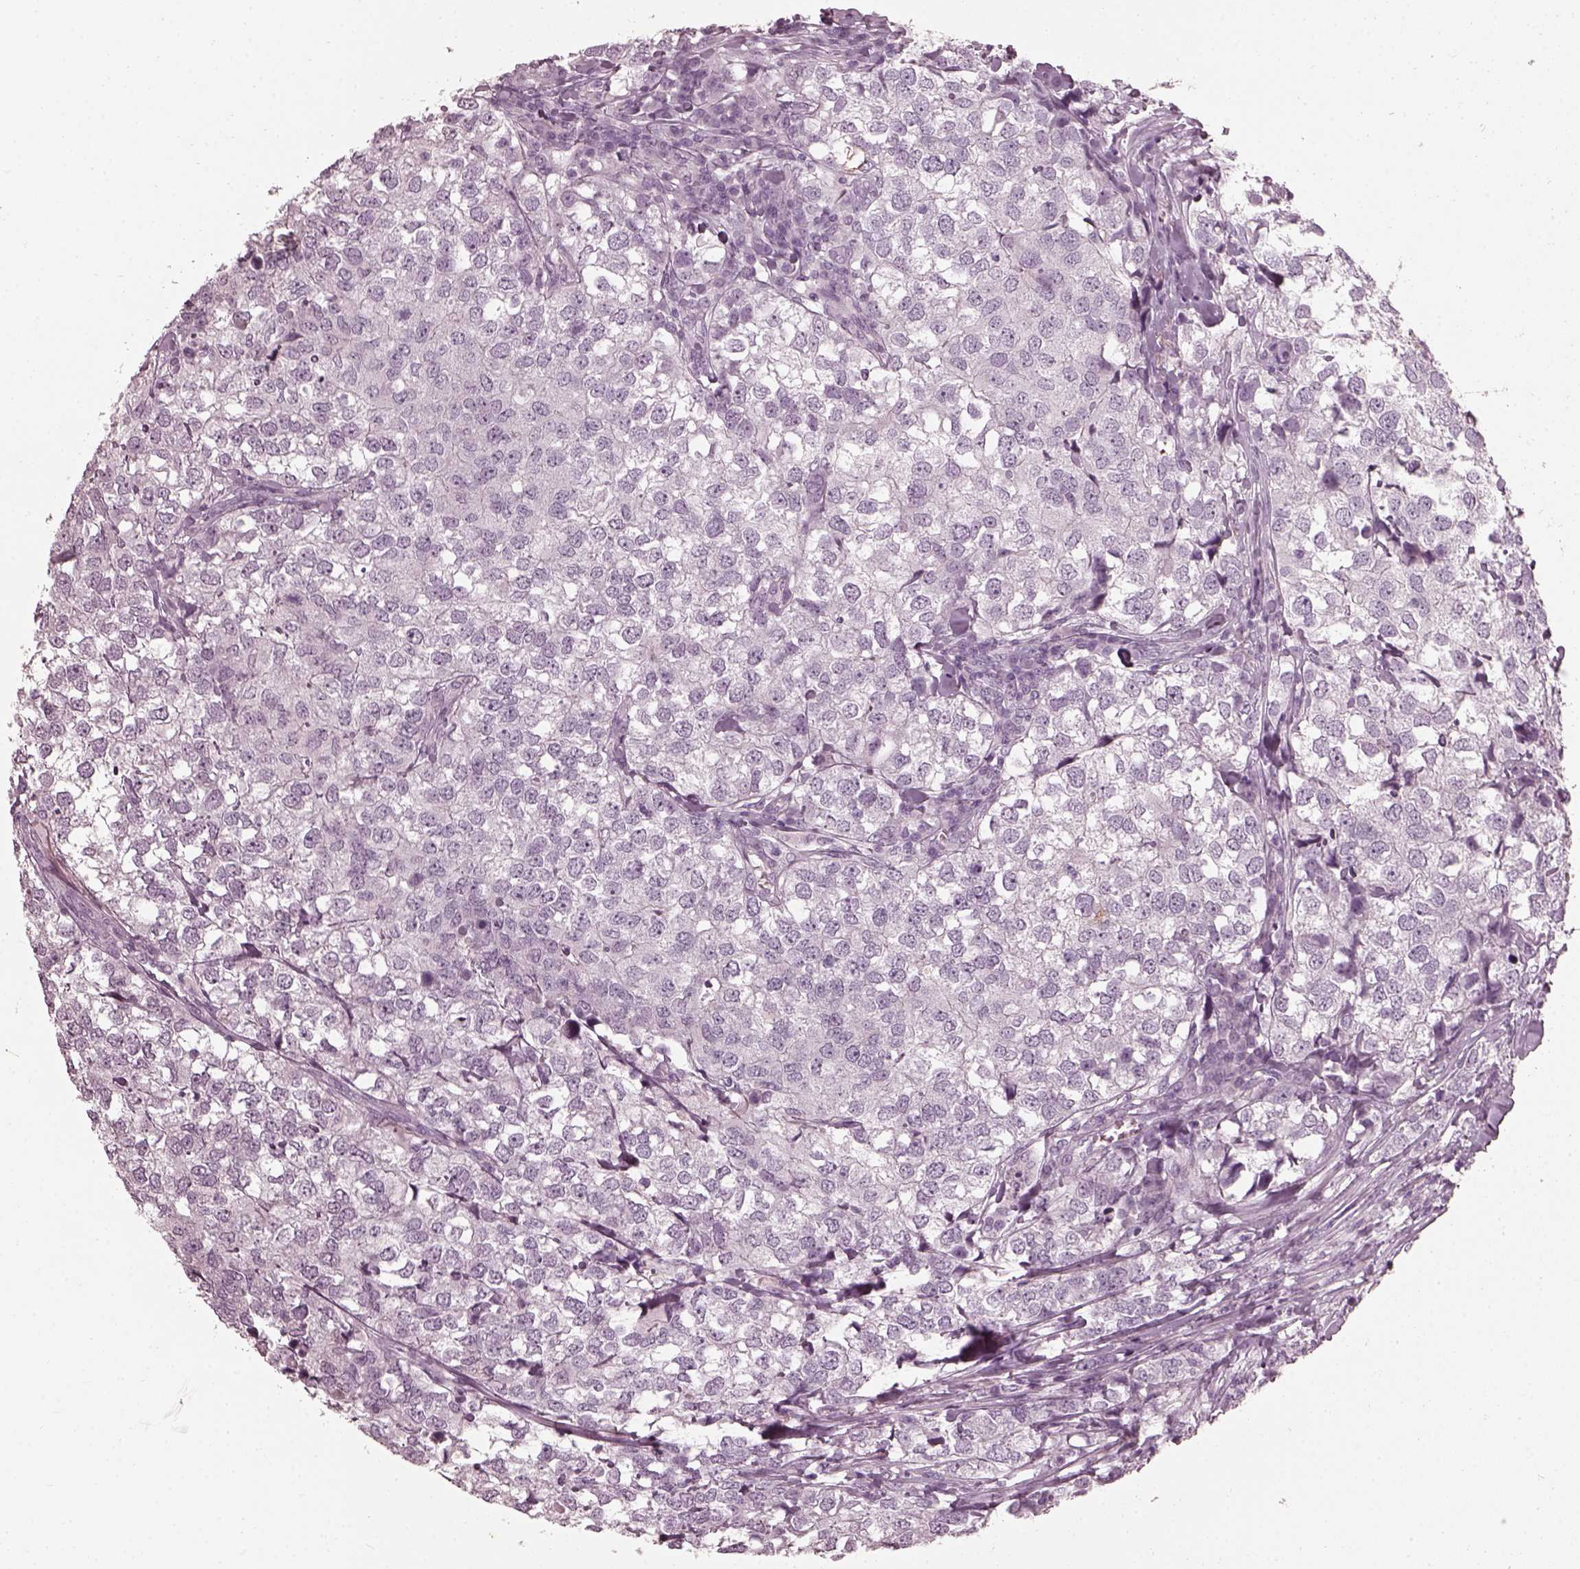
{"staining": {"intensity": "negative", "quantity": "none", "location": "none"}, "tissue": "breast cancer", "cell_type": "Tumor cells", "image_type": "cancer", "snomed": [{"axis": "morphology", "description": "Duct carcinoma"}, {"axis": "topography", "description": "Breast"}], "caption": "This is a histopathology image of immunohistochemistry staining of breast cancer, which shows no positivity in tumor cells.", "gene": "FUT4", "patient": {"sex": "female", "age": 30}}